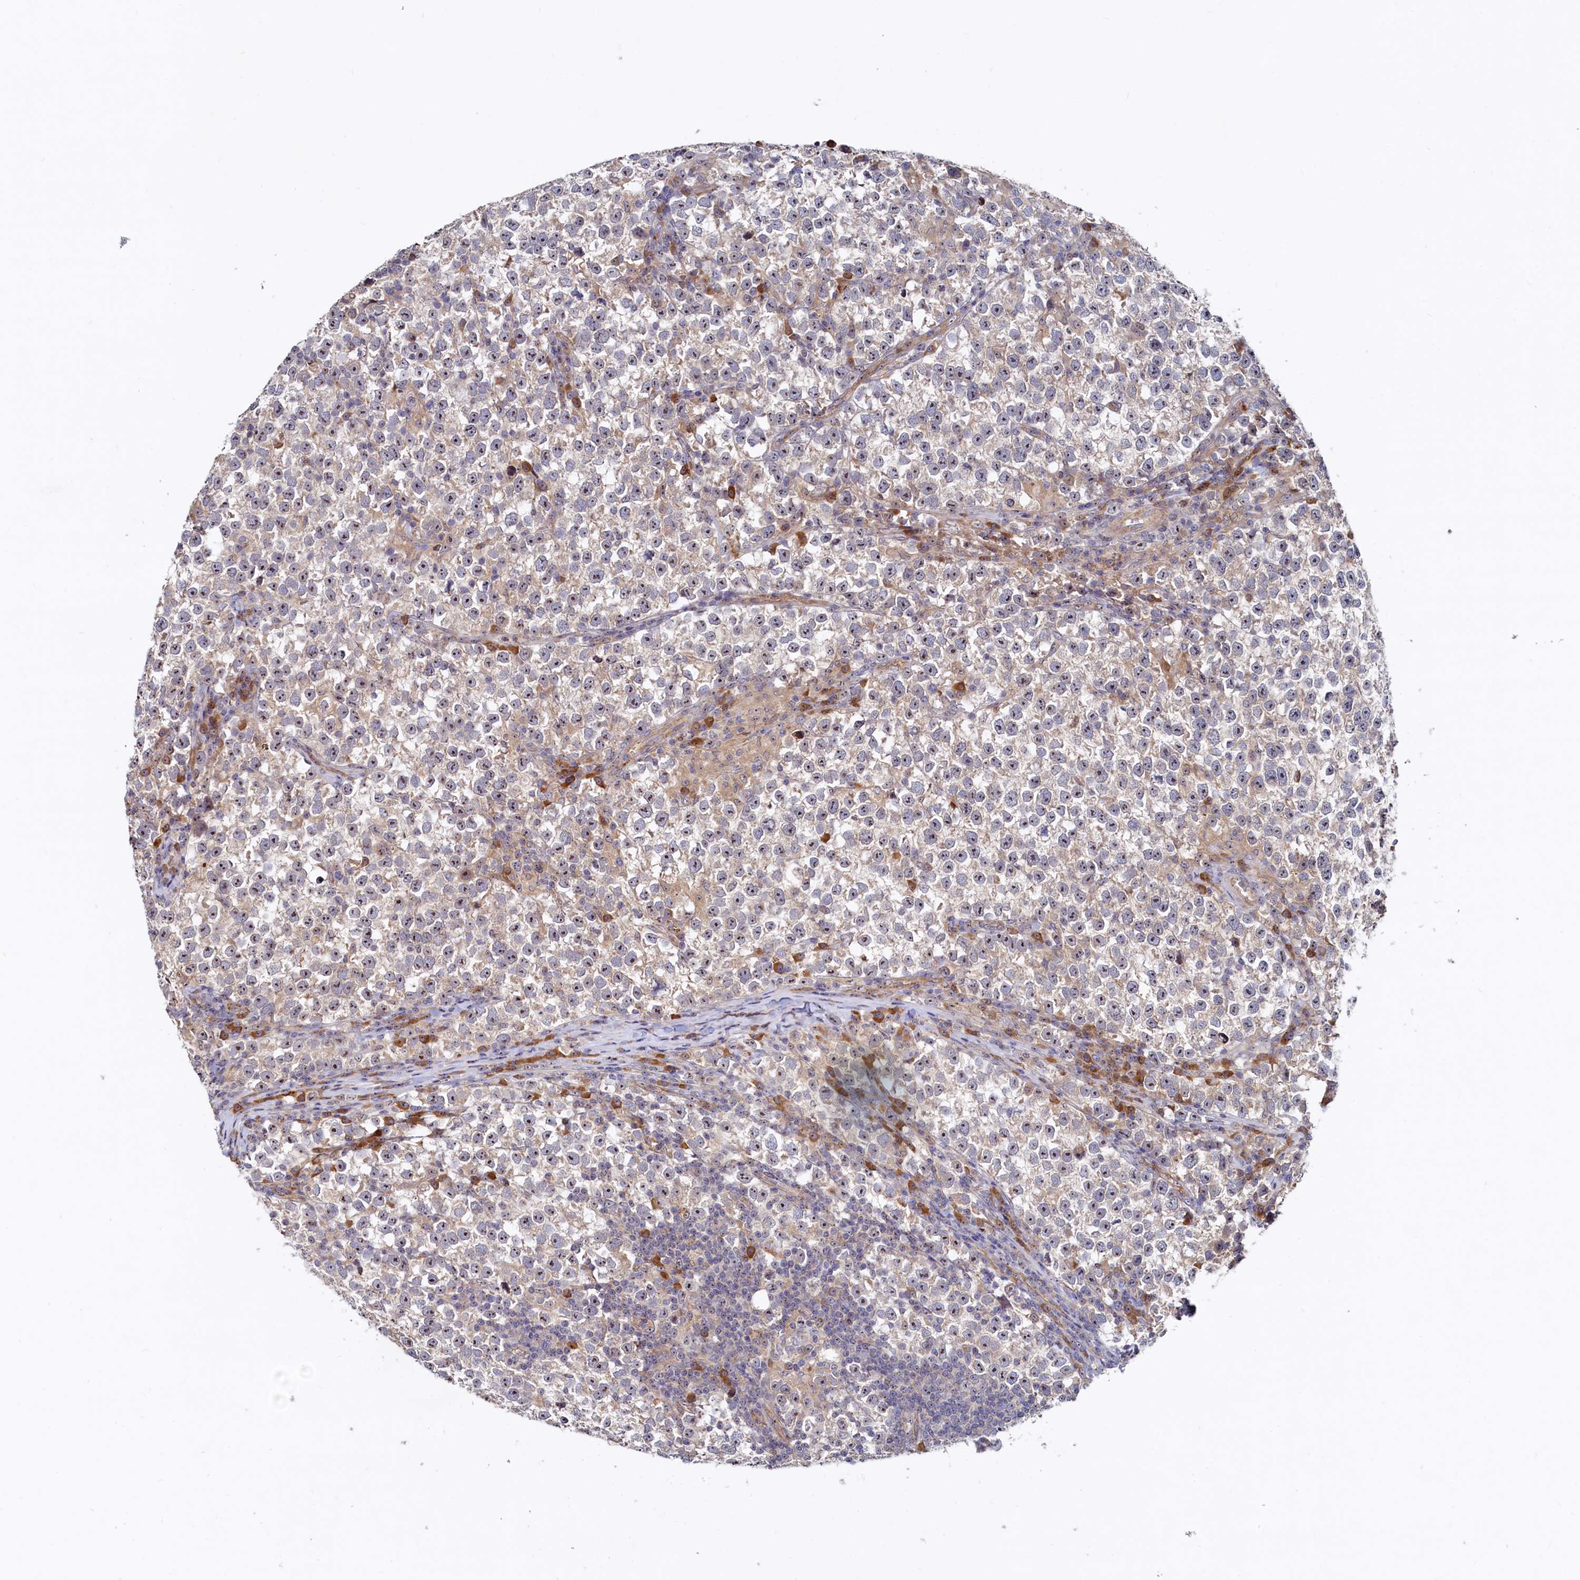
{"staining": {"intensity": "weak", "quantity": "25%-75%", "location": "cytoplasmic/membranous,nuclear"}, "tissue": "testis cancer", "cell_type": "Tumor cells", "image_type": "cancer", "snomed": [{"axis": "morphology", "description": "Normal tissue, NOS"}, {"axis": "morphology", "description": "Seminoma, NOS"}, {"axis": "topography", "description": "Testis"}], "caption": "An immunohistochemistry histopathology image of neoplastic tissue is shown. Protein staining in brown labels weak cytoplasmic/membranous and nuclear positivity in testis seminoma within tumor cells. Nuclei are stained in blue.", "gene": "RGS7BP", "patient": {"sex": "male", "age": 43}}